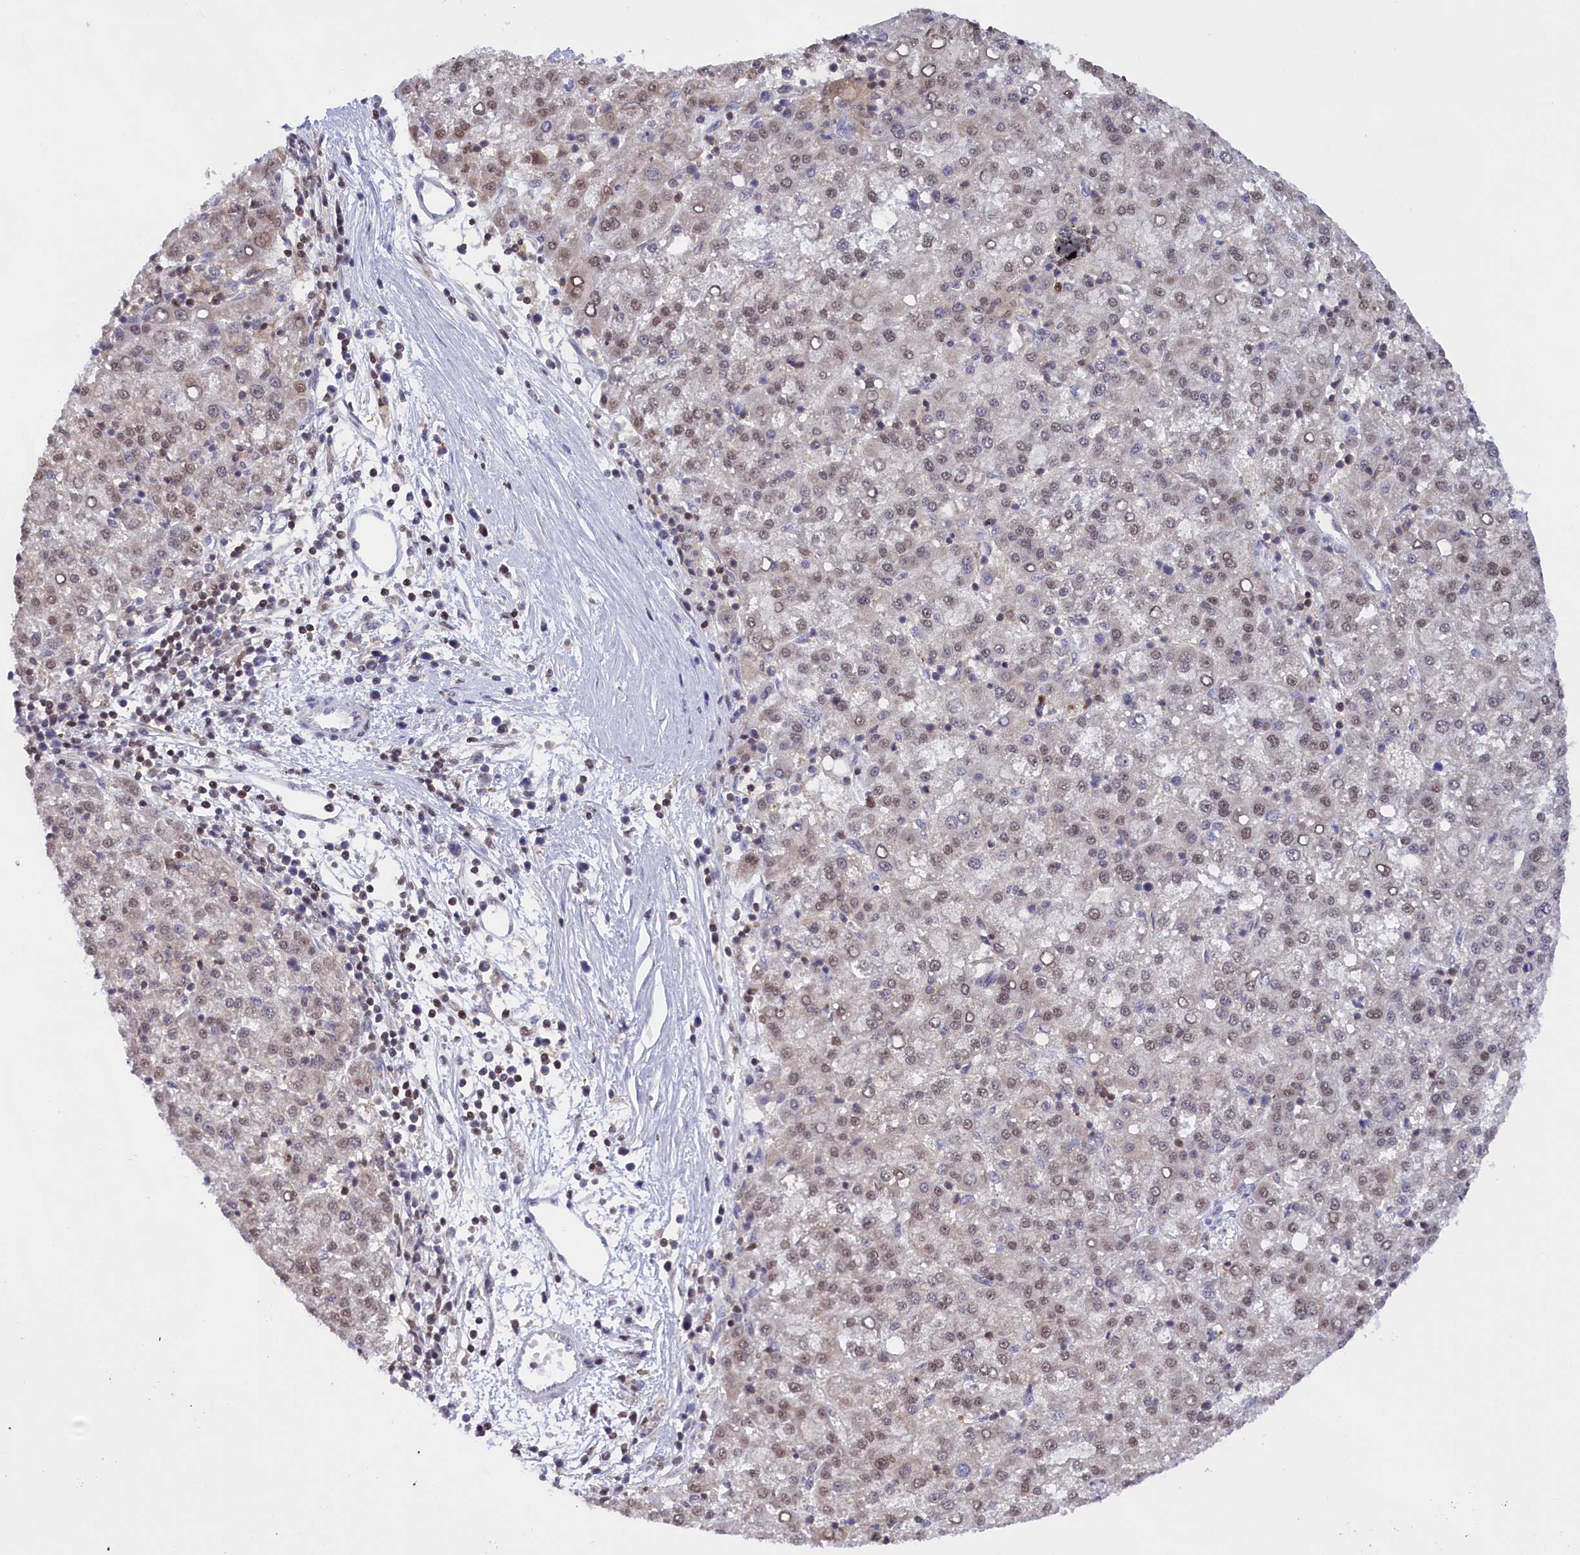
{"staining": {"intensity": "weak", "quantity": "25%-75%", "location": "nuclear"}, "tissue": "liver cancer", "cell_type": "Tumor cells", "image_type": "cancer", "snomed": [{"axis": "morphology", "description": "Carcinoma, Hepatocellular, NOS"}, {"axis": "topography", "description": "Liver"}], "caption": "An image showing weak nuclear staining in about 25%-75% of tumor cells in liver hepatocellular carcinoma, as visualized by brown immunohistochemical staining.", "gene": "IZUMO2", "patient": {"sex": "female", "age": 58}}